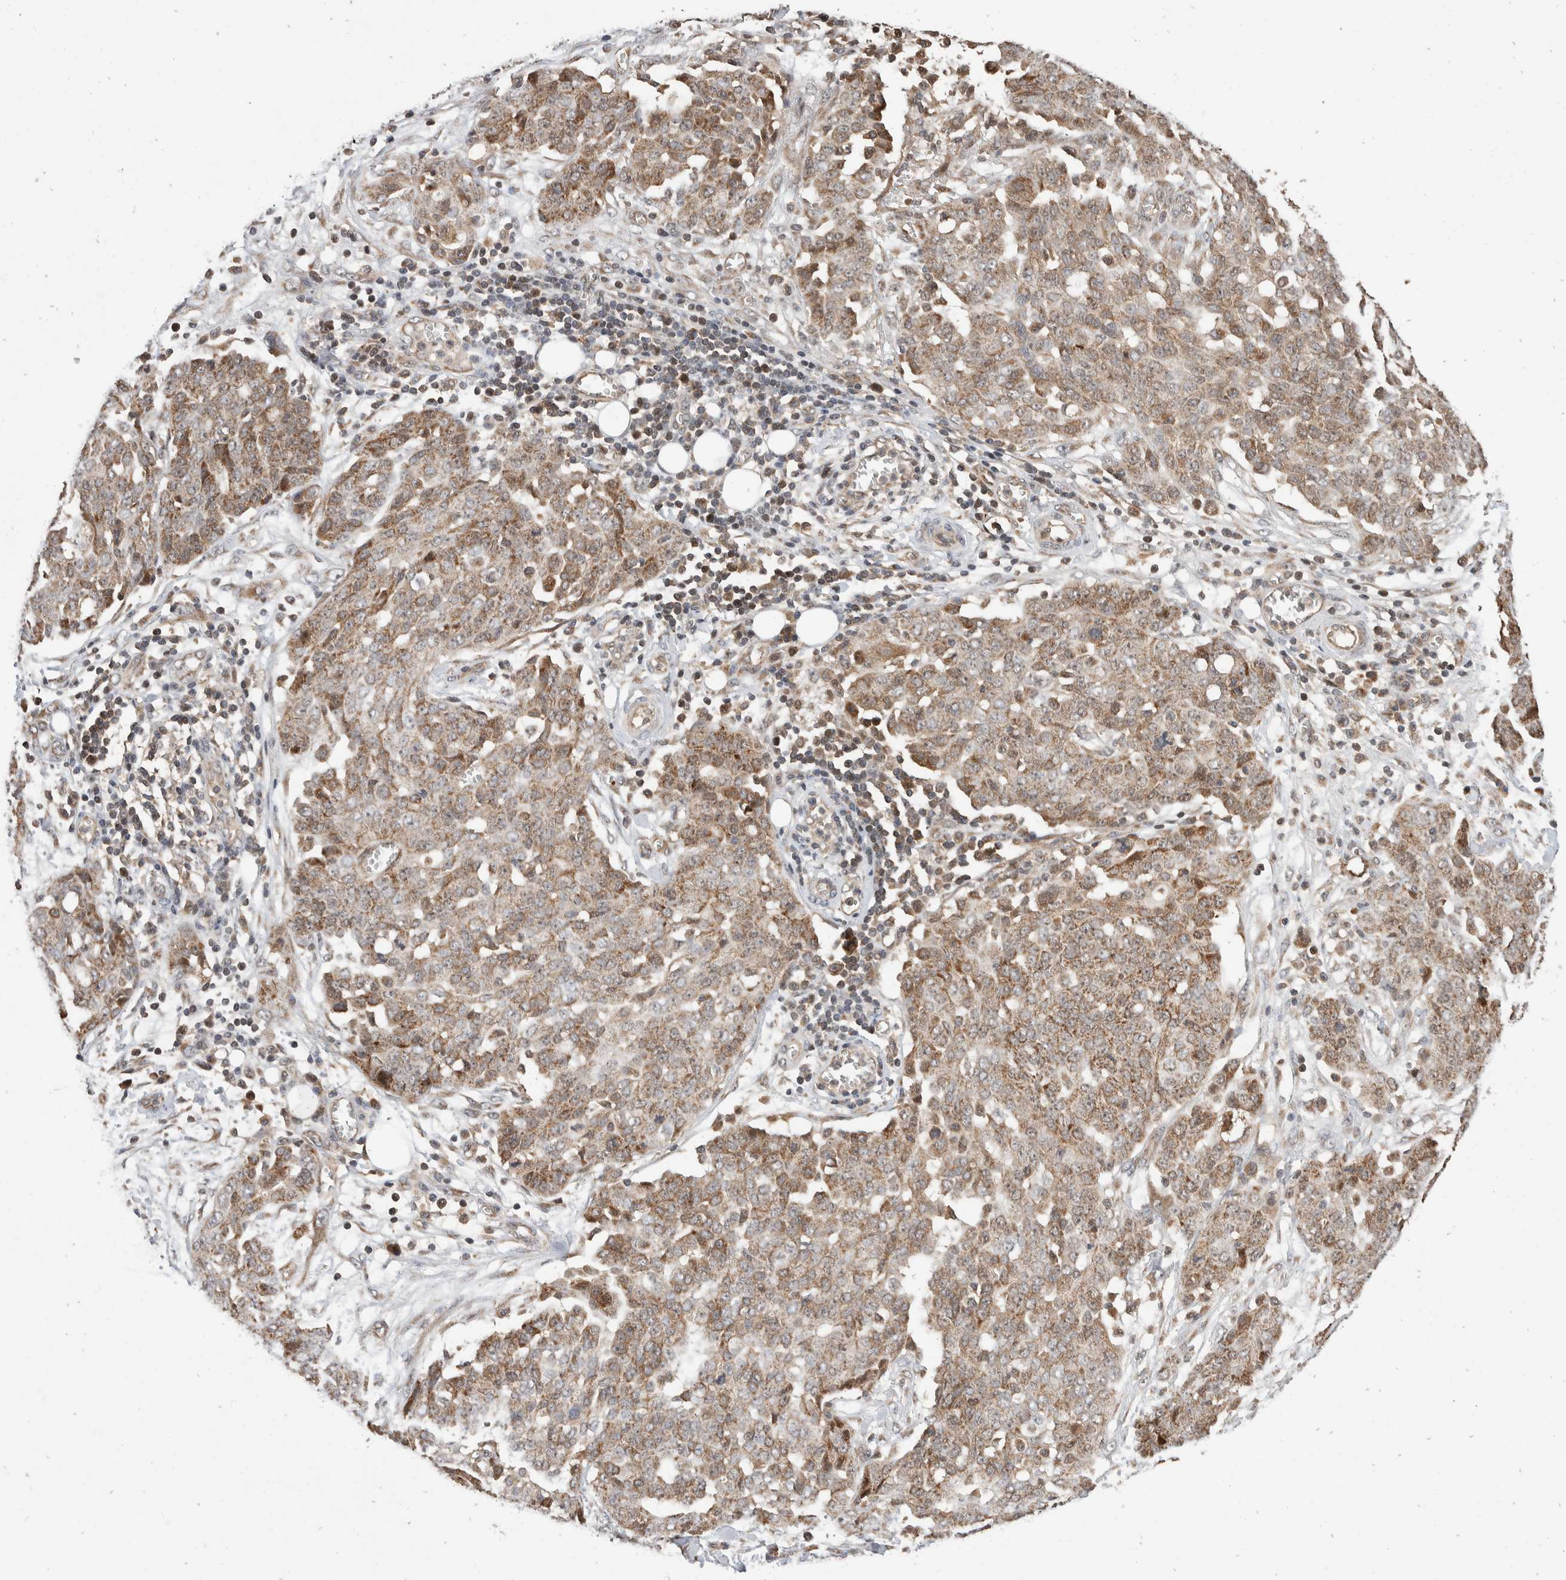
{"staining": {"intensity": "moderate", "quantity": ">75%", "location": "cytoplasmic/membranous,nuclear"}, "tissue": "ovarian cancer", "cell_type": "Tumor cells", "image_type": "cancer", "snomed": [{"axis": "morphology", "description": "Cystadenocarcinoma, serous, NOS"}, {"axis": "topography", "description": "Soft tissue"}, {"axis": "topography", "description": "Ovary"}], "caption": "Tumor cells exhibit medium levels of moderate cytoplasmic/membranous and nuclear expression in approximately >75% of cells in serous cystadenocarcinoma (ovarian).", "gene": "ABHD11", "patient": {"sex": "female", "age": 57}}